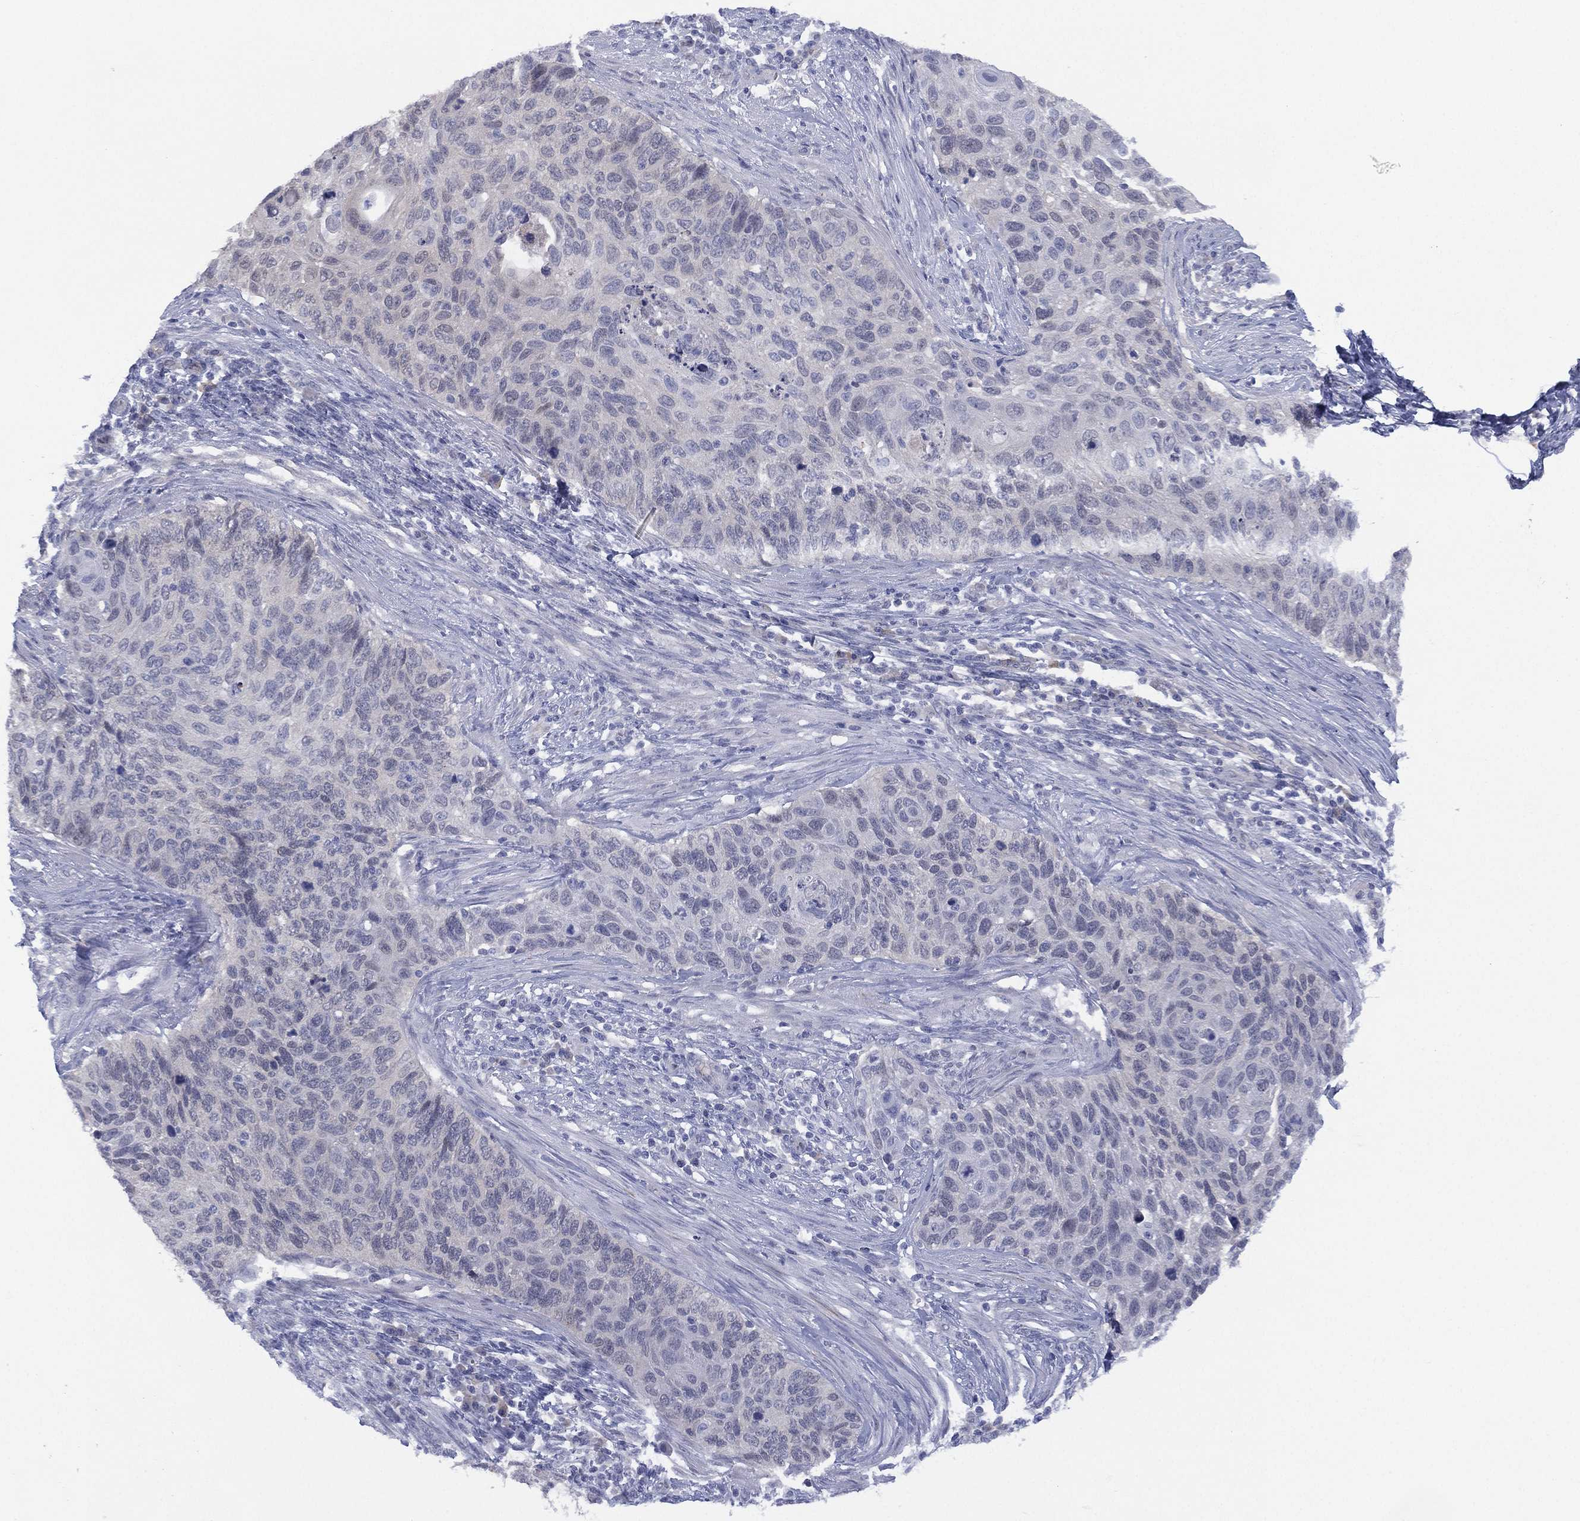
{"staining": {"intensity": "negative", "quantity": "none", "location": "none"}, "tissue": "cervical cancer", "cell_type": "Tumor cells", "image_type": "cancer", "snomed": [{"axis": "morphology", "description": "Squamous cell carcinoma, NOS"}, {"axis": "topography", "description": "Cervix"}], "caption": "DAB (3,3'-diaminobenzidine) immunohistochemical staining of squamous cell carcinoma (cervical) shows no significant staining in tumor cells.", "gene": "DDAH1", "patient": {"sex": "female", "age": 70}}